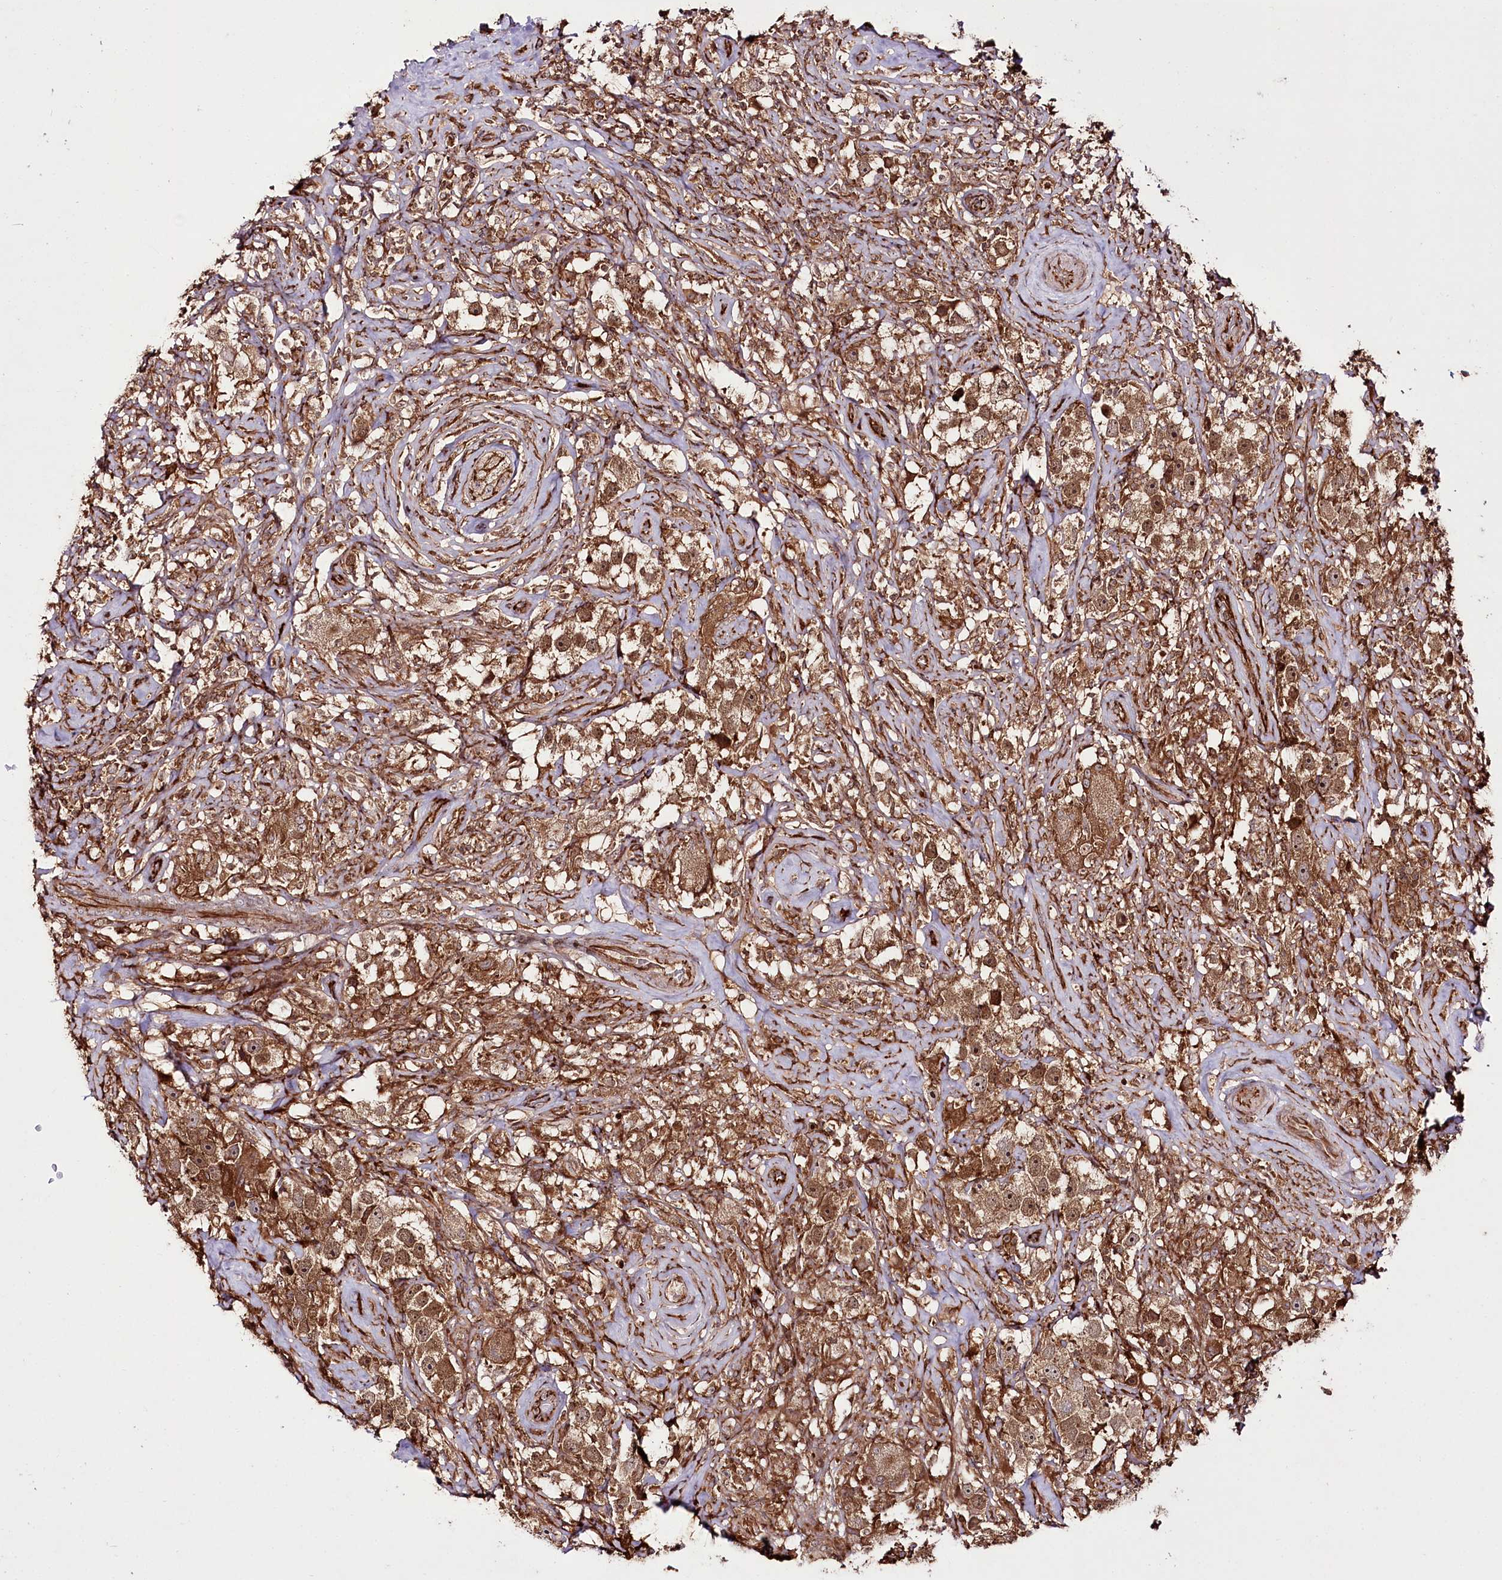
{"staining": {"intensity": "strong", "quantity": ">75%", "location": "cytoplasmic/membranous,nuclear"}, "tissue": "testis cancer", "cell_type": "Tumor cells", "image_type": "cancer", "snomed": [{"axis": "morphology", "description": "Seminoma, NOS"}, {"axis": "topography", "description": "Testis"}], "caption": "This micrograph exhibits seminoma (testis) stained with immunohistochemistry to label a protein in brown. The cytoplasmic/membranous and nuclear of tumor cells show strong positivity for the protein. Nuclei are counter-stained blue.", "gene": "DHX29", "patient": {"sex": "male", "age": 49}}